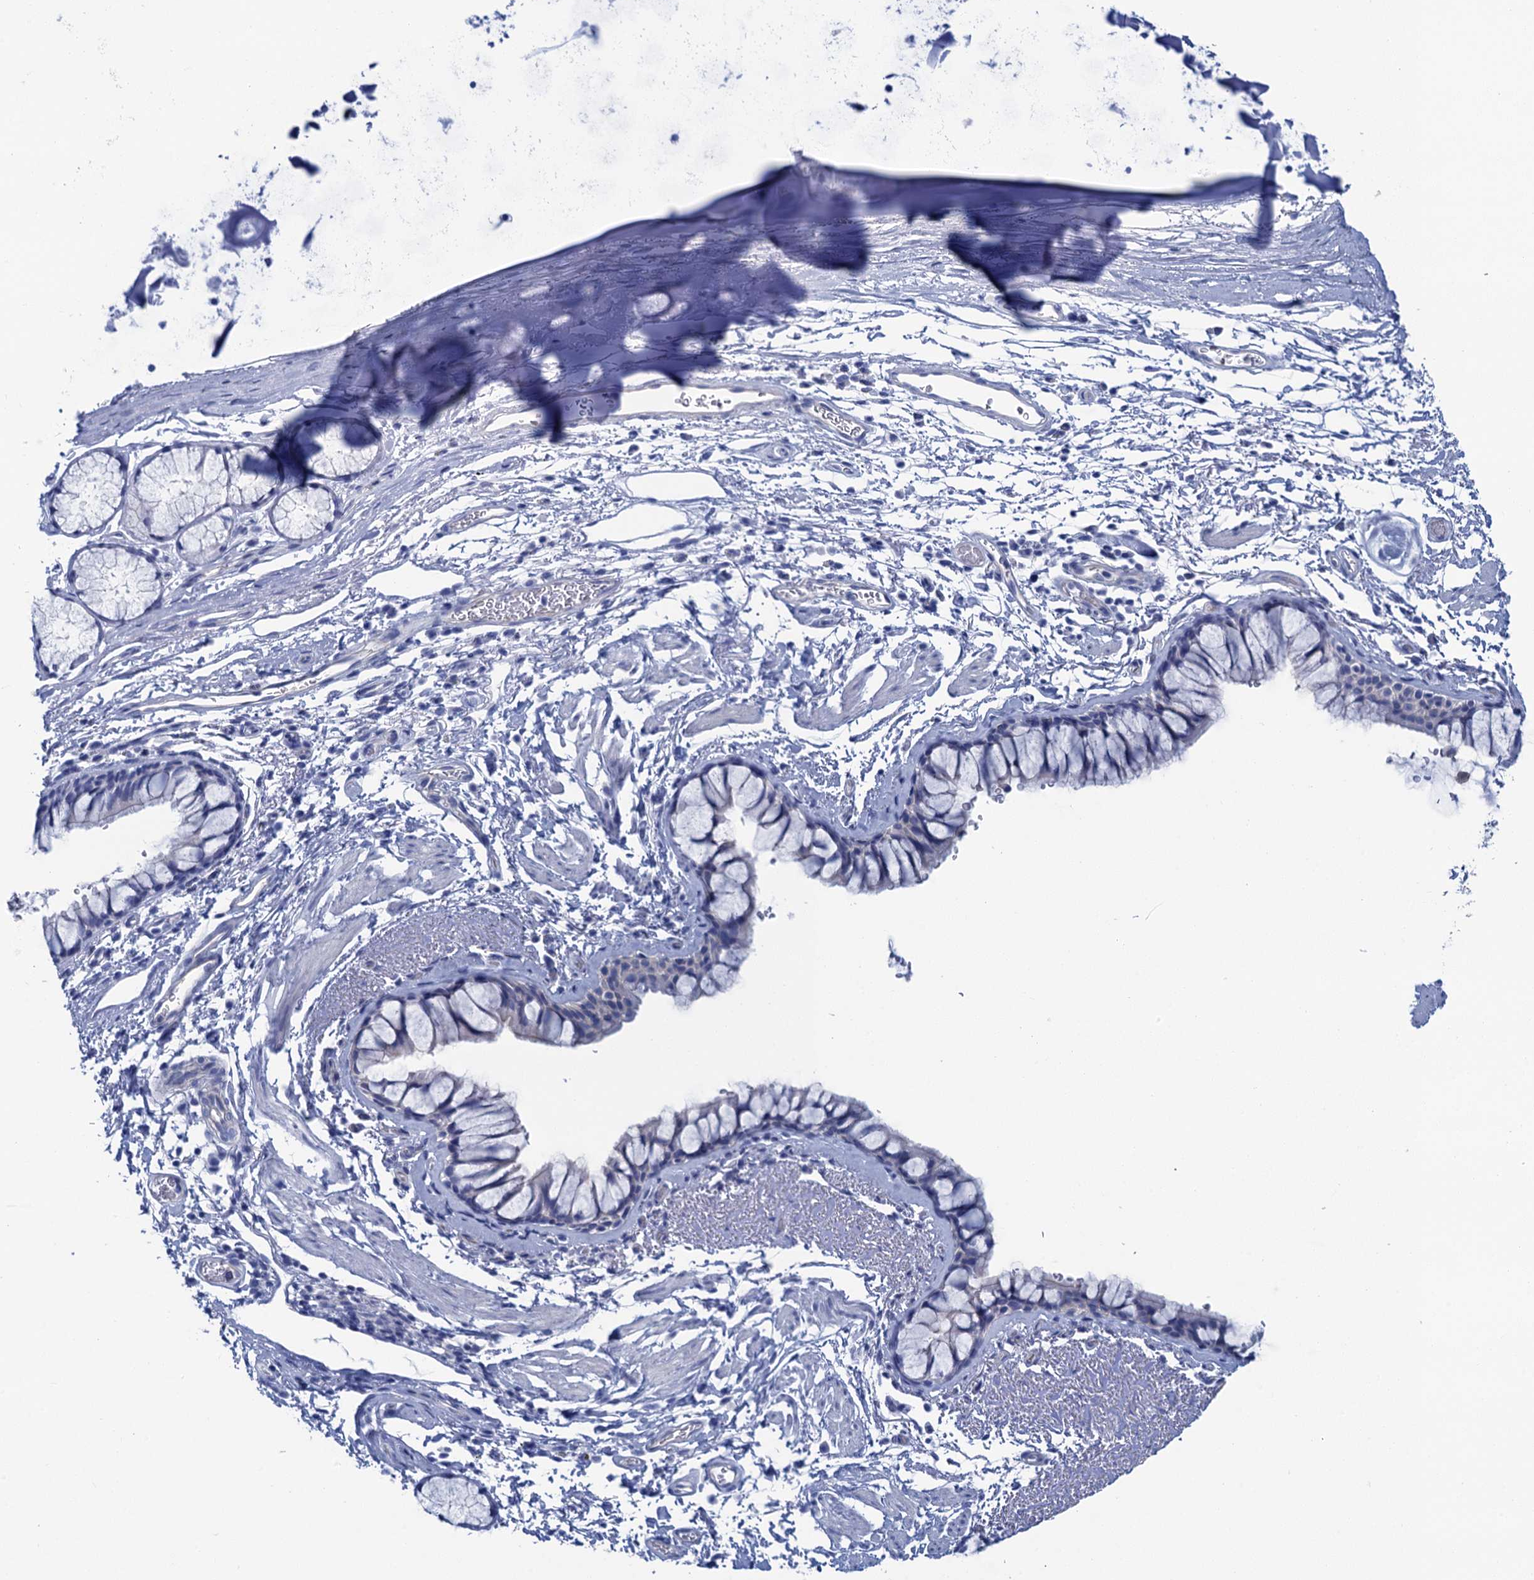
{"staining": {"intensity": "negative", "quantity": "none", "location": "none"}, "tissue": "bronchus", "cell_type": "Respiratory epithelial cells", "image_type": "normal", "snomed": [{"axis": "morphology", "description": "Normal tissue, NOS"}, {"axis": "topography", "description": "Bronchus"}], "caption": "High power microscopy micrograph of an immunohistochemistry micrograph of normal bronchus, revealing no significant positivity in respiratory epithelial cells.", "gene": "CALML5", "patient": {"sex": "male", "age": 65}}